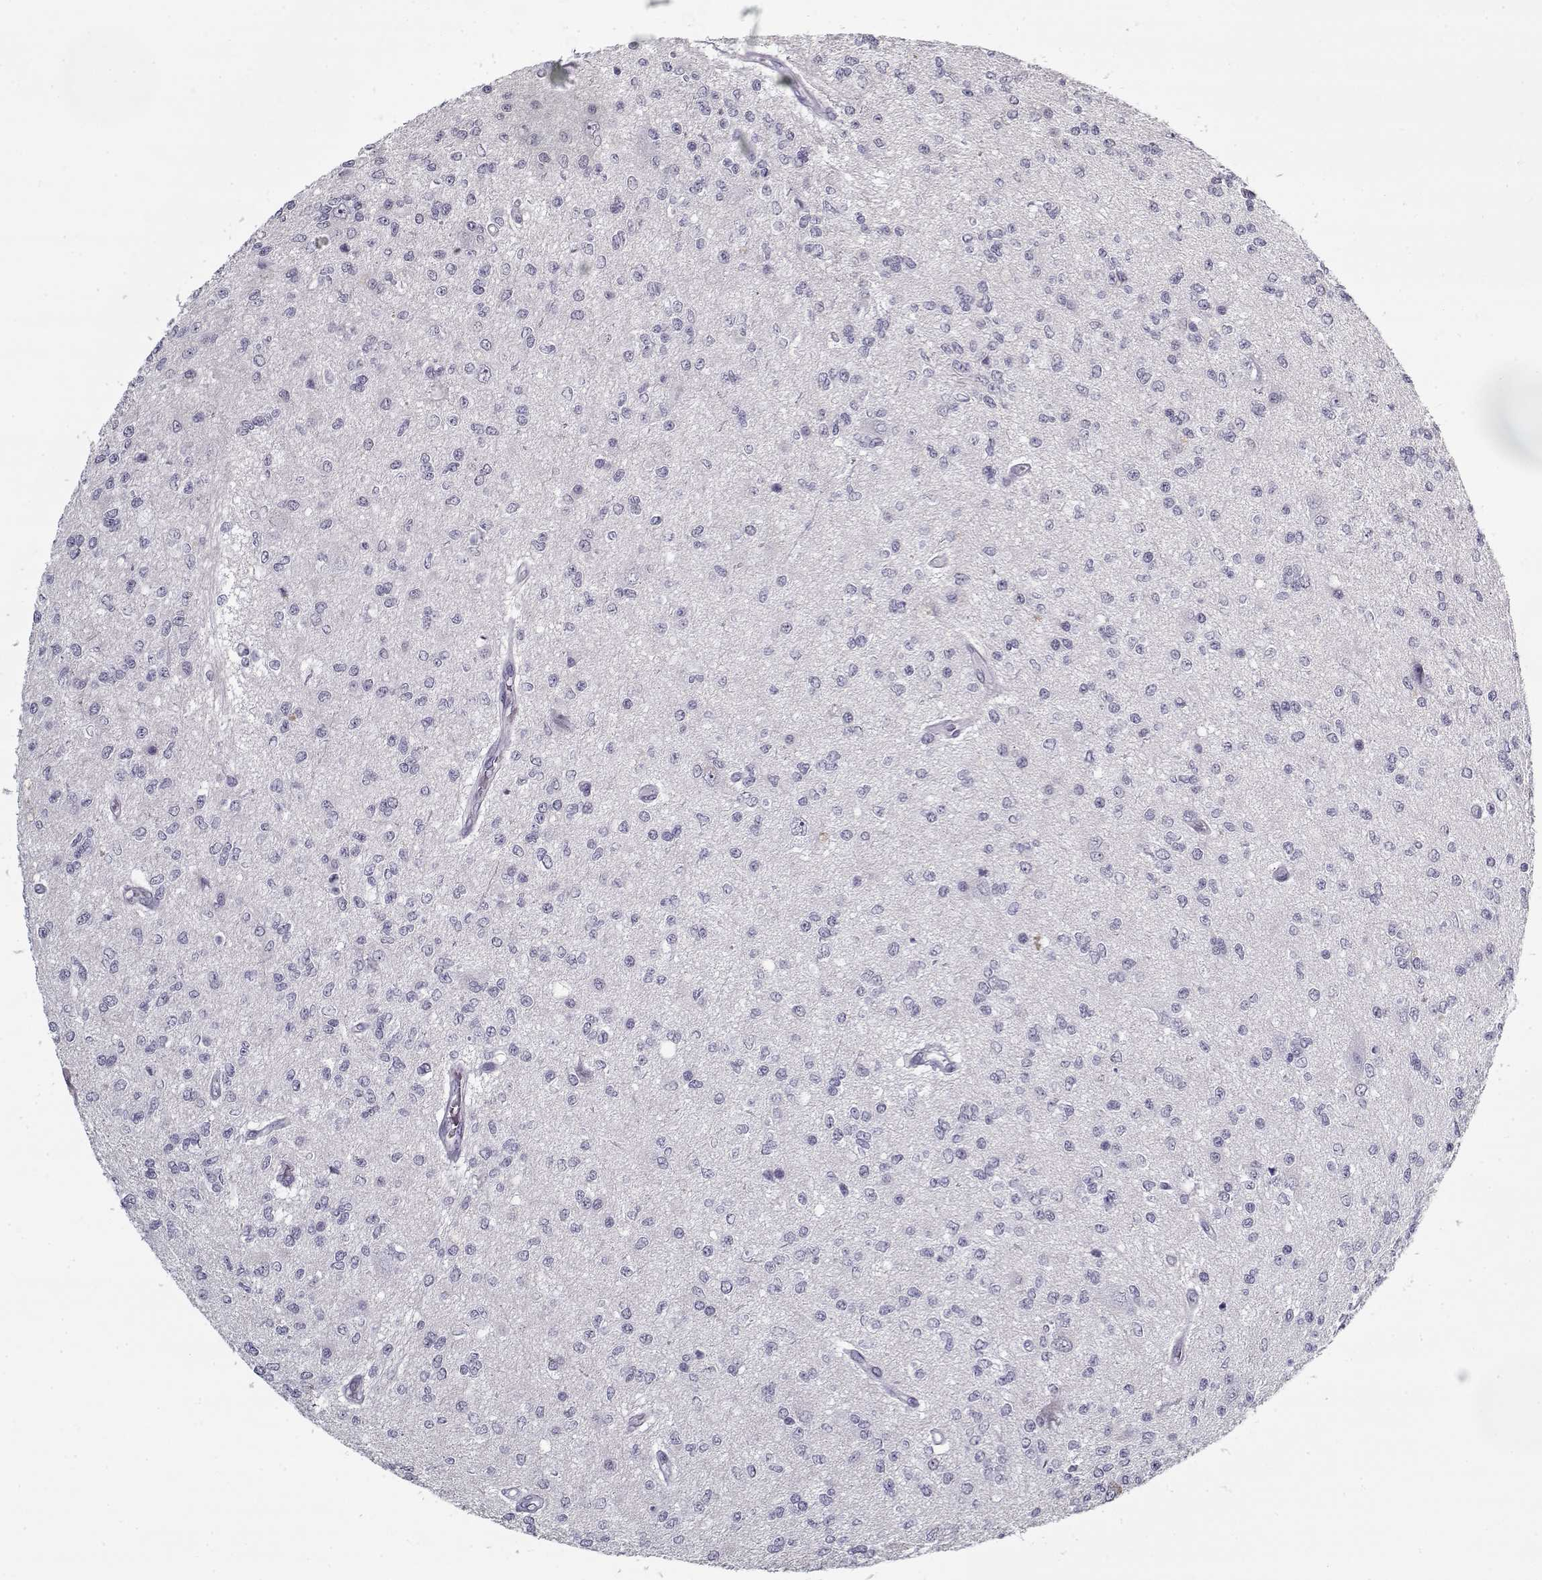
{"staining": {"intensity": "negative", "quantity": "none", "location": "none"}, "tissue": "glioma", "cell_type": "Tumor cells", "image_type": "cancer", "snomed": [{"axis": "morphology", "description": "Glioma, malignant, Low grade"}, {"axis": "topography", "description": "Brain"}], "caption": "IHC photomicrograph of low-grade glioma (malignant) stained for a protein (brown), which reveals no staining in tumor cells.", "gene": "RNF32", "patient": {"sex": "male", "age": 67}}